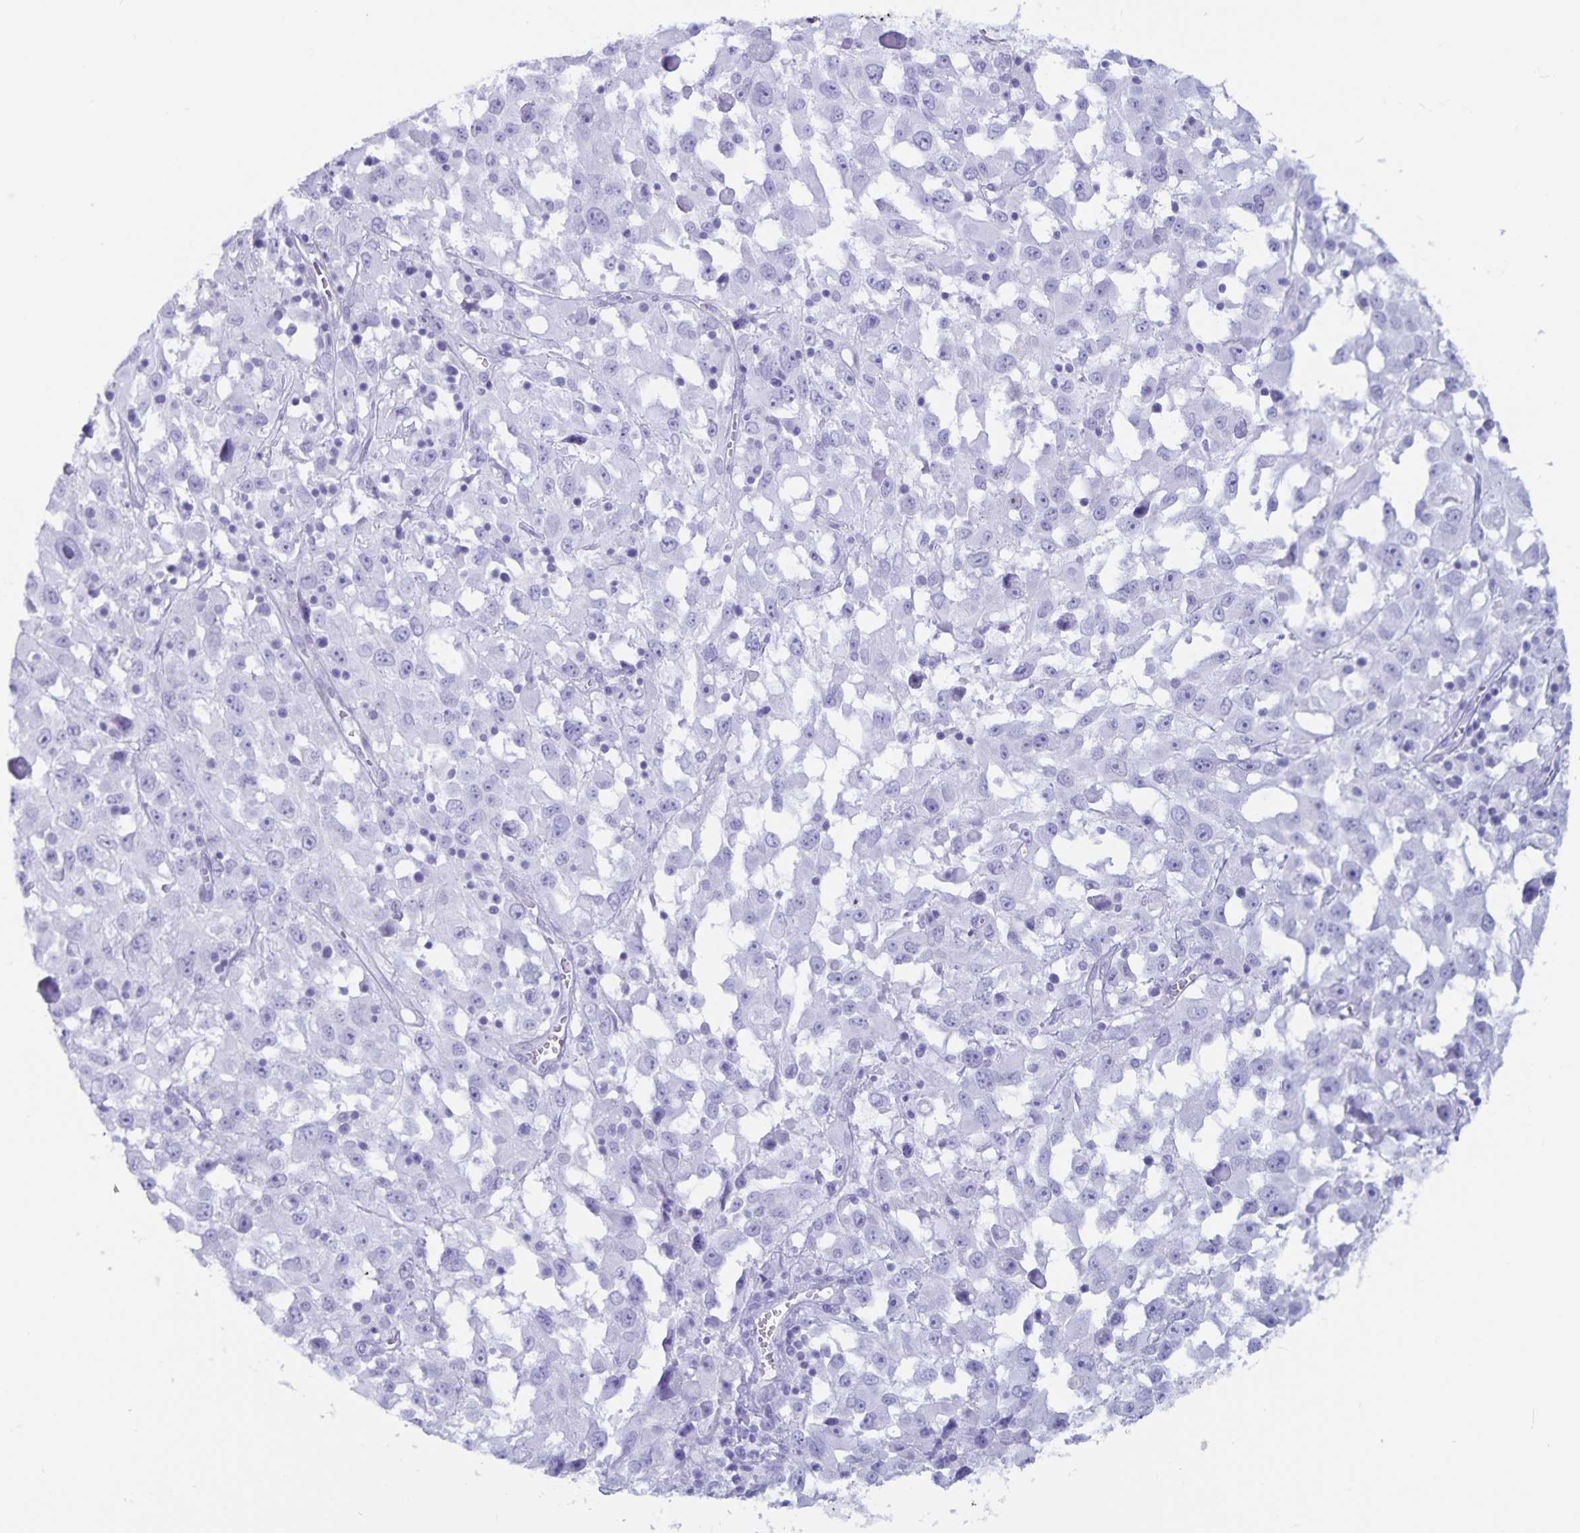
{"staining": {"intensity": "negative", "quantity": "none", "location": "none"}, "tissue": "melanoma", "cell_type": "Tumor cells", "image_type": "cancer", "snomed": [{"axis": "morphology", "description": "Malignant melanoma, Metastatic site"}, {"axis": "topography", "description": "Soft tissue"}], "caption": "Immunohistochemistry micrograph of neoplastic tissue: malignant melanoma (metastatic site) stained with DAB shows no significant protein positivity in tumor cells.", "gene": "GPR137", "patient": {"sex": "male", "age": 50}}